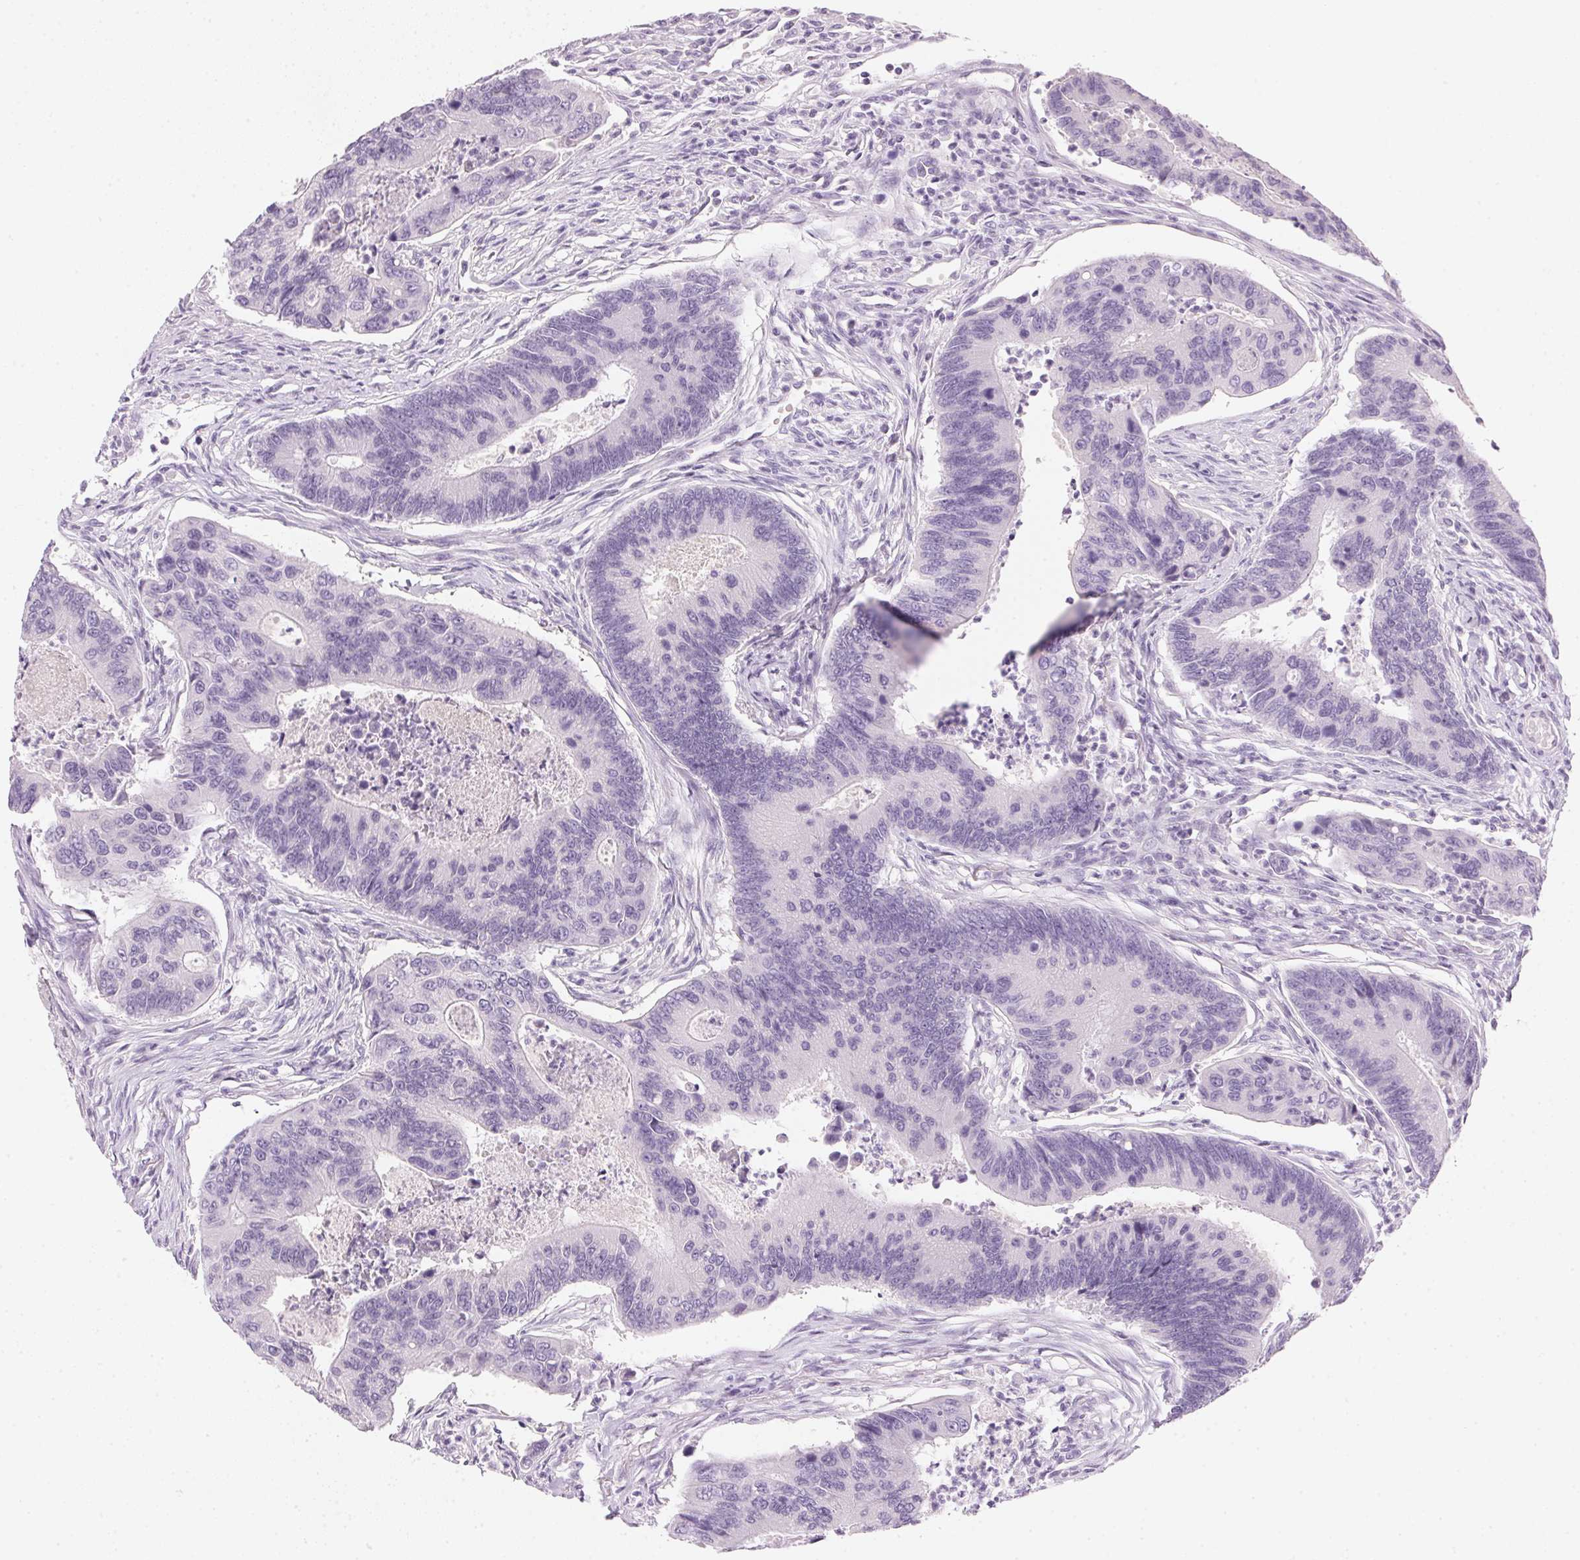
{"staining": {"intensity": "negative", "quantity": "none", "location": "none"}, "tissue": "colorectal cancer", "cell_type": "Tumor cells", "image_type": "cancer", "snomed": [{"axis": "morphology", "description": "Adenocarcinoma, NOS"}, {"axis": "topography", "description": "Colon"}], "caption": "Tumor cells show no significant protein staining in colorectal adenocarcinoma.", "gene": "IGFBP1", "patient": {"sex": "female", "age": 67}}